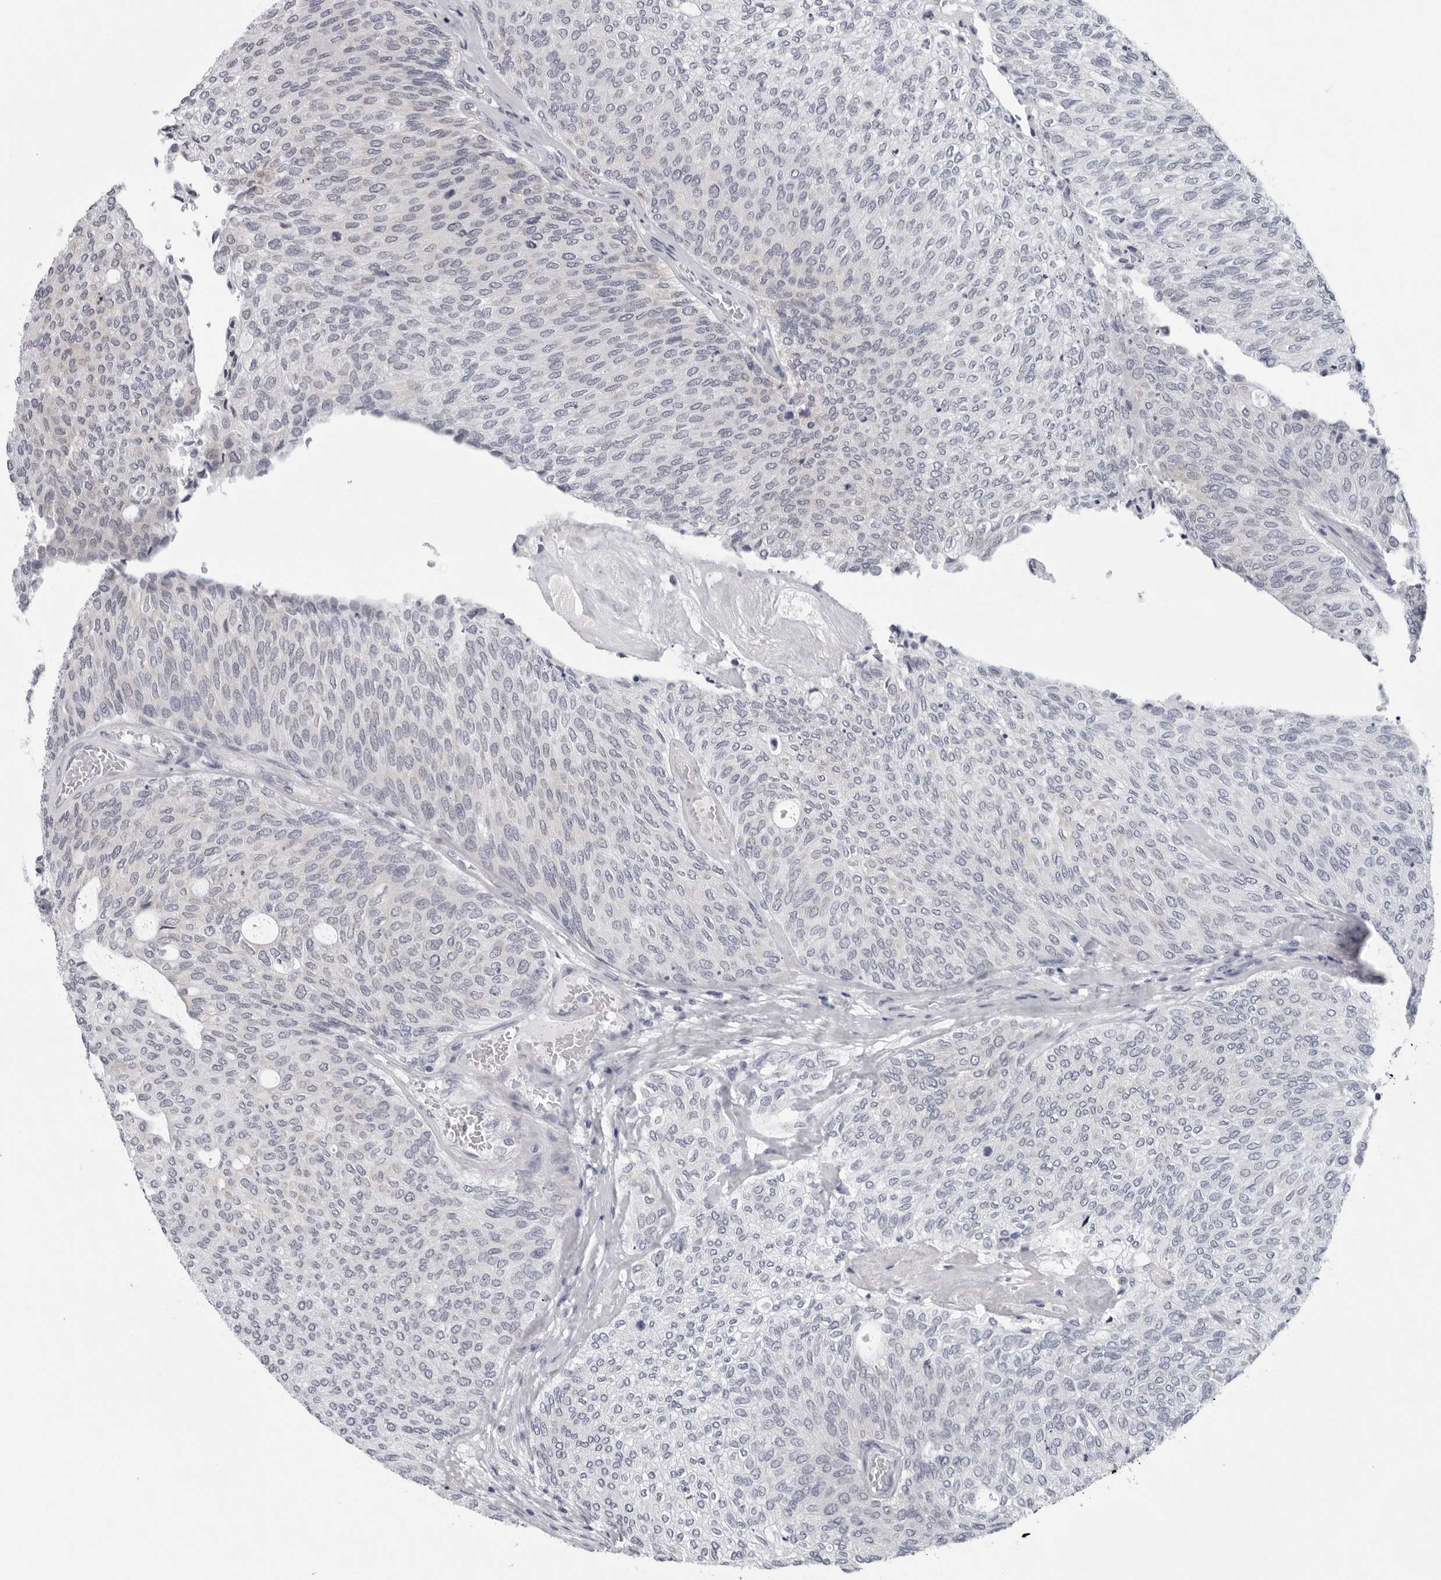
{"staining": {"intensity": "negative", "quantity": "none", "location": "none"}, "tissue": "urothelial cancer", "cell_type": "Tumor cells", "image_type": "cancer", "snomed": [{"axis": "morphology", "description": "Urothelial carcinoma, Low grade"}, {"axis": "topography", "description": "Urinary bladder"}], "caption": "The micrograph displays no significant staining in tumor cells of urothelial cancer.", "gene": "CPT2", "patient": {"sex": "female", "age": 79}}